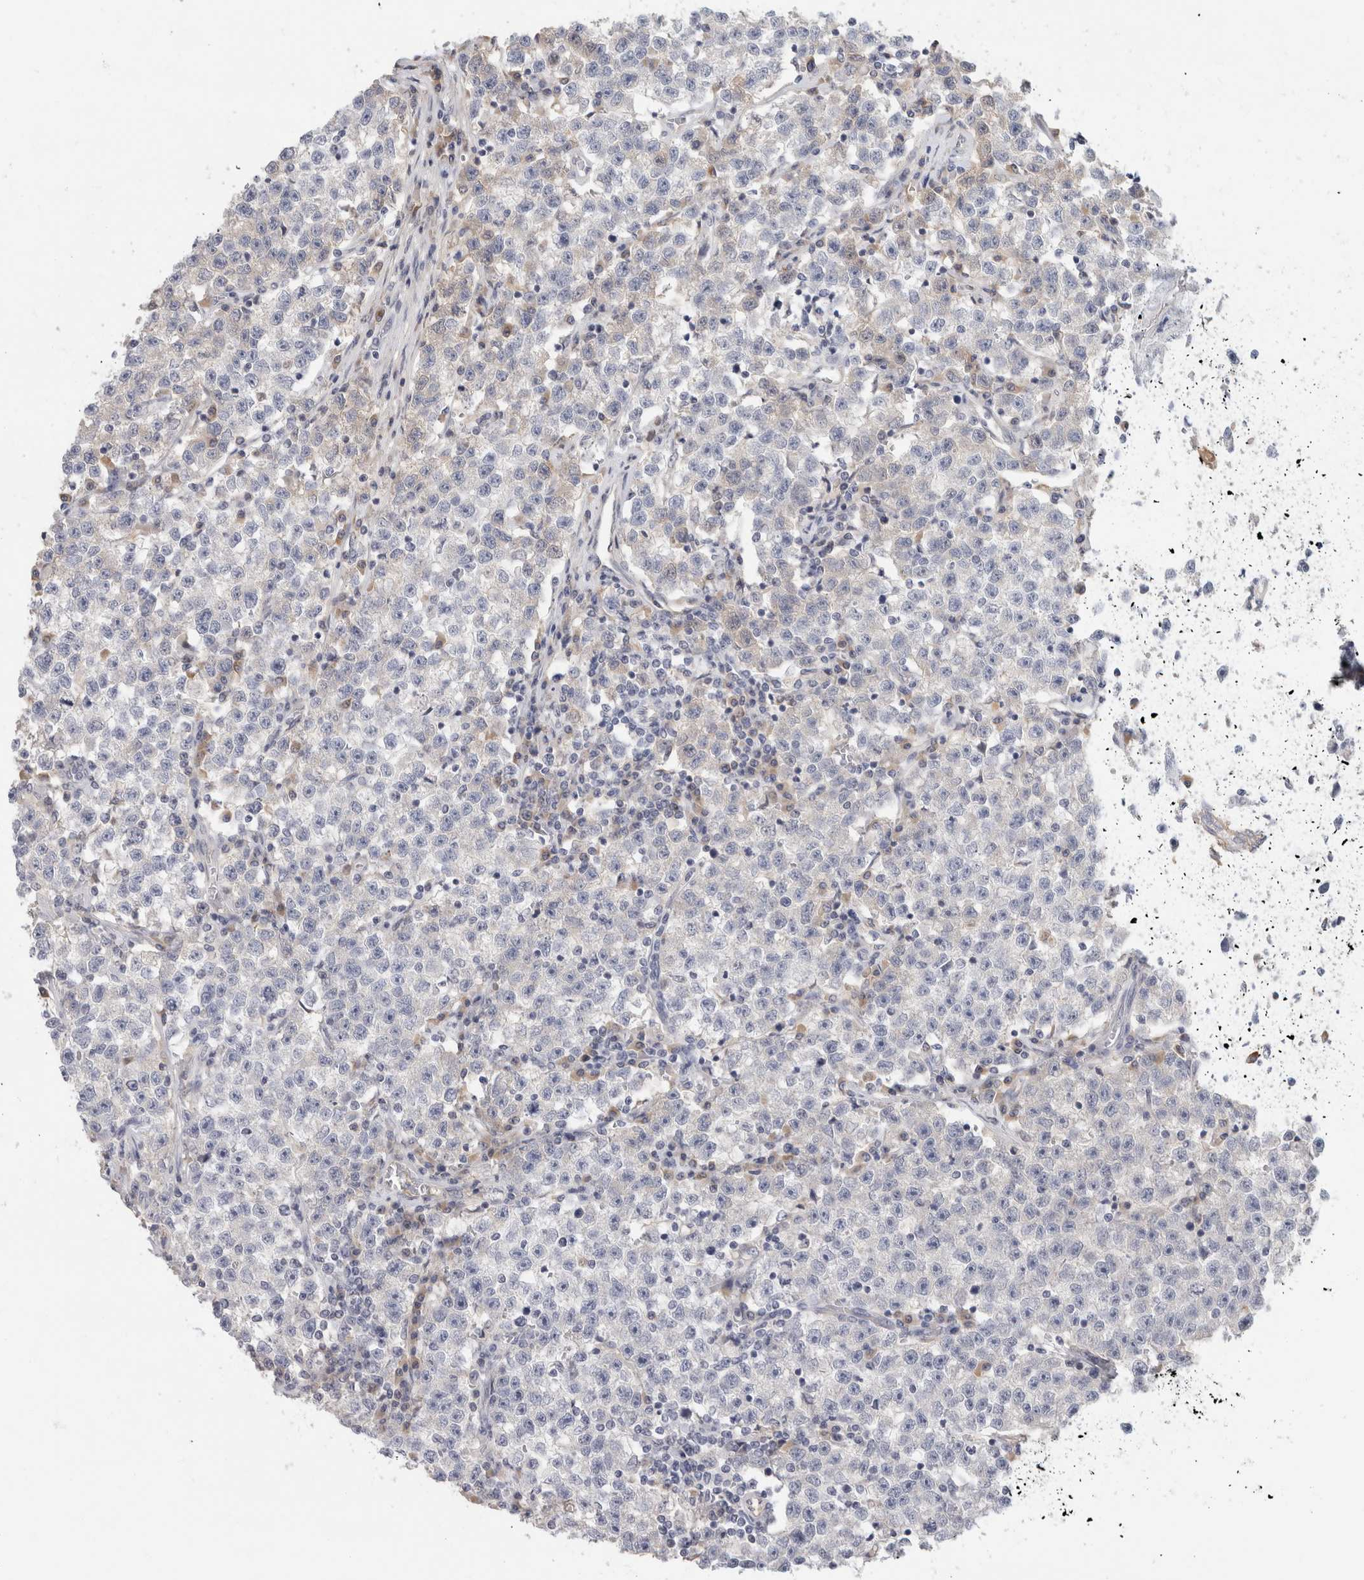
{"staining": {"intensity": "negative", "quantity": "none", "location": "none"}, "tissue": "testis cancer", "cell_type": "Tumor cells", "image_type": "cancer", "snomed": [{"axis": "morphology", "description": "Seminoma, NOS"}, {"axis": "topography", "description": "Testis"}], "caption": "The photomicrograph demonstrates no significant positivity in tumor cells of seminoma (testis).", "gene": "STK31", "patient": {"sex": "male", "age": 22}}